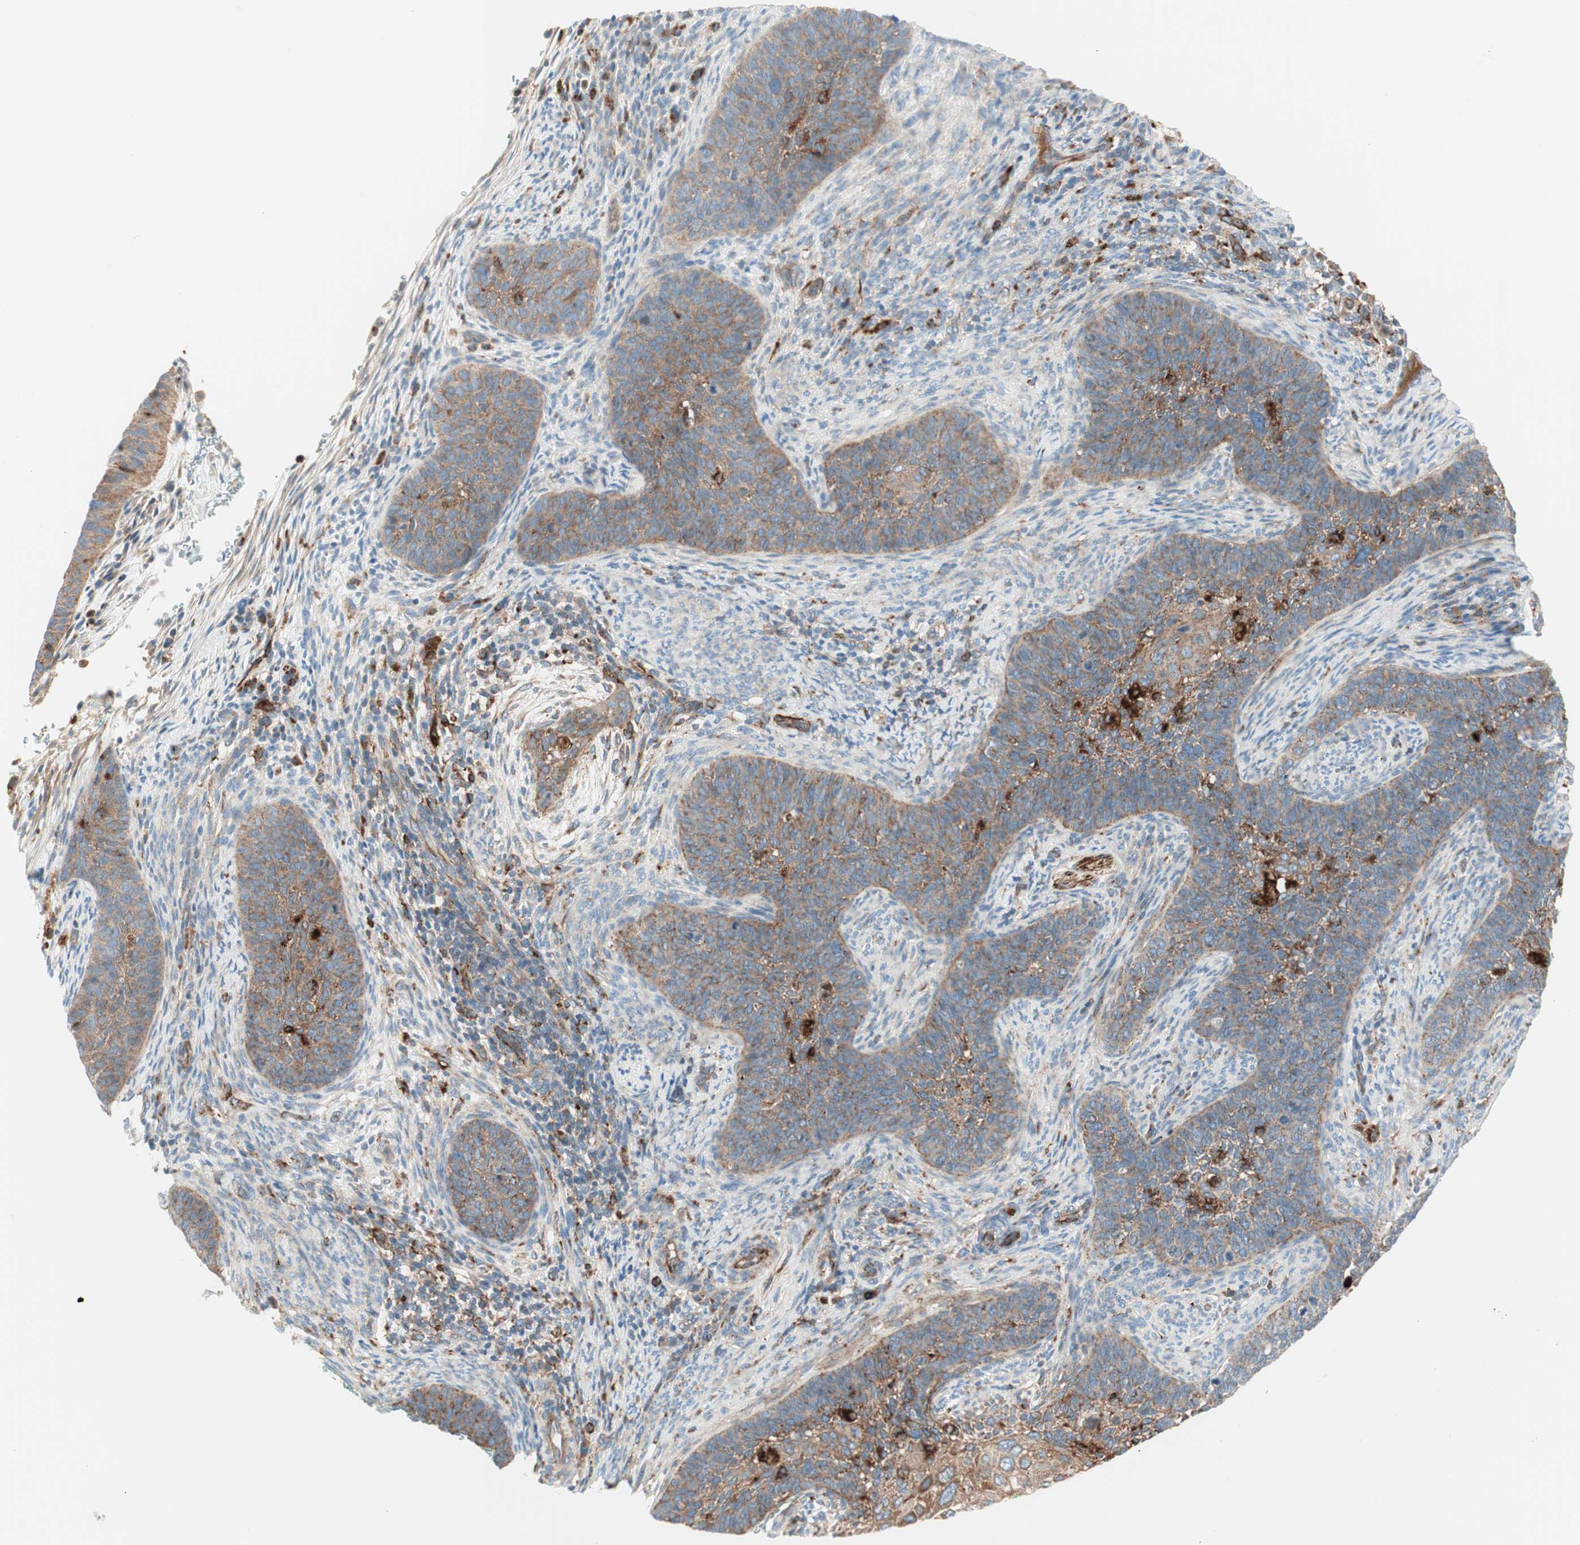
{"staining": {"intensity": "weak", "quantity": ">75%", "location": "cytoplasmic/membranous"}, "tissue": "cervical cancer", "cell_type": "Tumor cells", "image_type": "cancer", "snomed": [{"axis": "morphology", "description": "Squamous cell carcinoma, NOS"}, {"axis": "topography", "description": "Cervix"}], "caption": "Squamous cell carcinoma (cervical) stained with immunohistochemistry (IHC) displays weak cytoplasmic/membranous staining in approximately >75% of tumor cells.", "gene": "ATP6V1G1", "patient": {"sex": "female", "age": 33}}